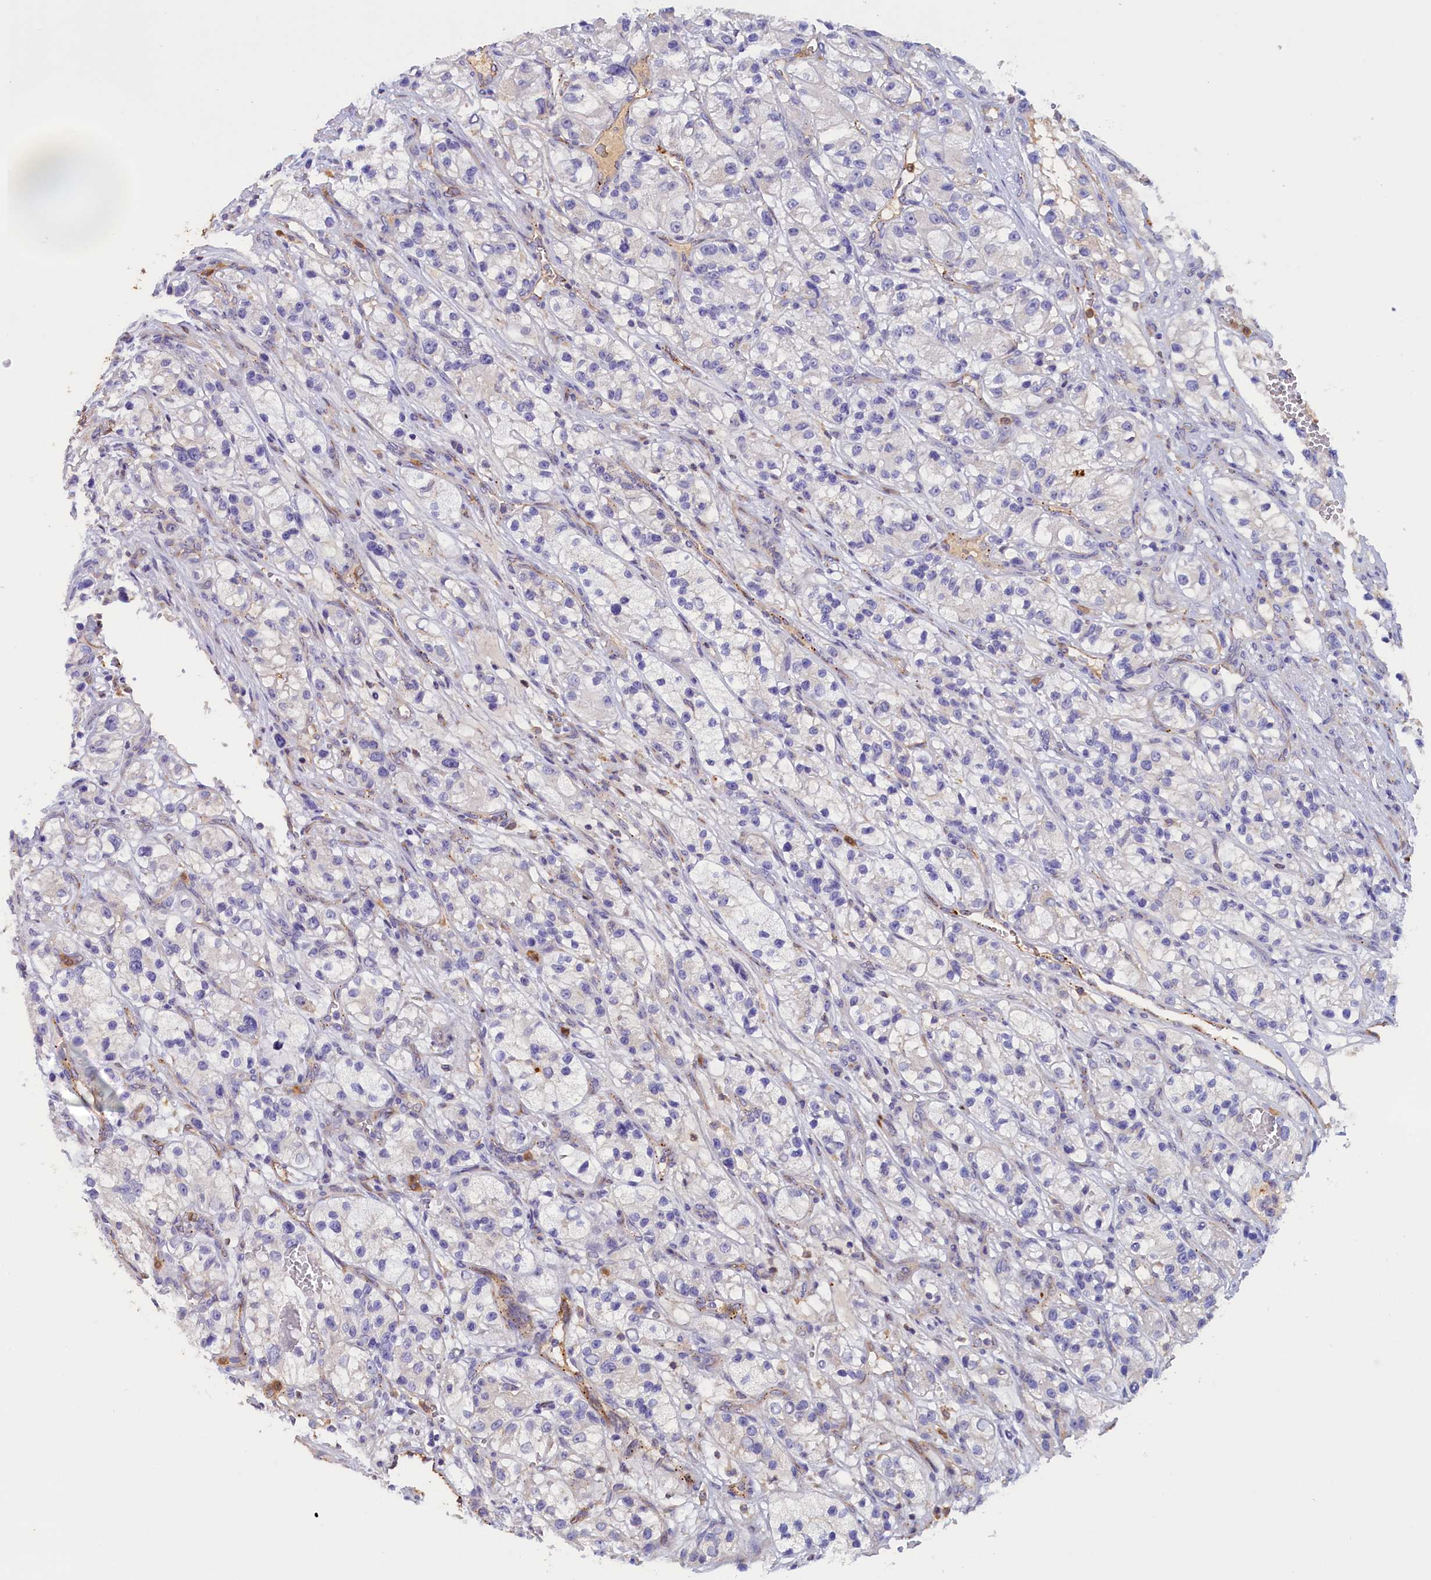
{"staining": {"intensity": "negative", "quantity": "none", "location": "none"}, "tissue": "renal cancer", "cell_type": "Tumor cells", "image_type": "cancer", "snomed": [{"axis": "morphology", "description": "Adenocarcinoma, NOS"}, {"axis": "topography", "description": "Kidney"}], "caption": "The histopathology image displays no staining of tumor cells in renal cancer (adenocarcinoma).", "gene": "FAM149B1", "patient": {"sex": "female", "age": 57}}